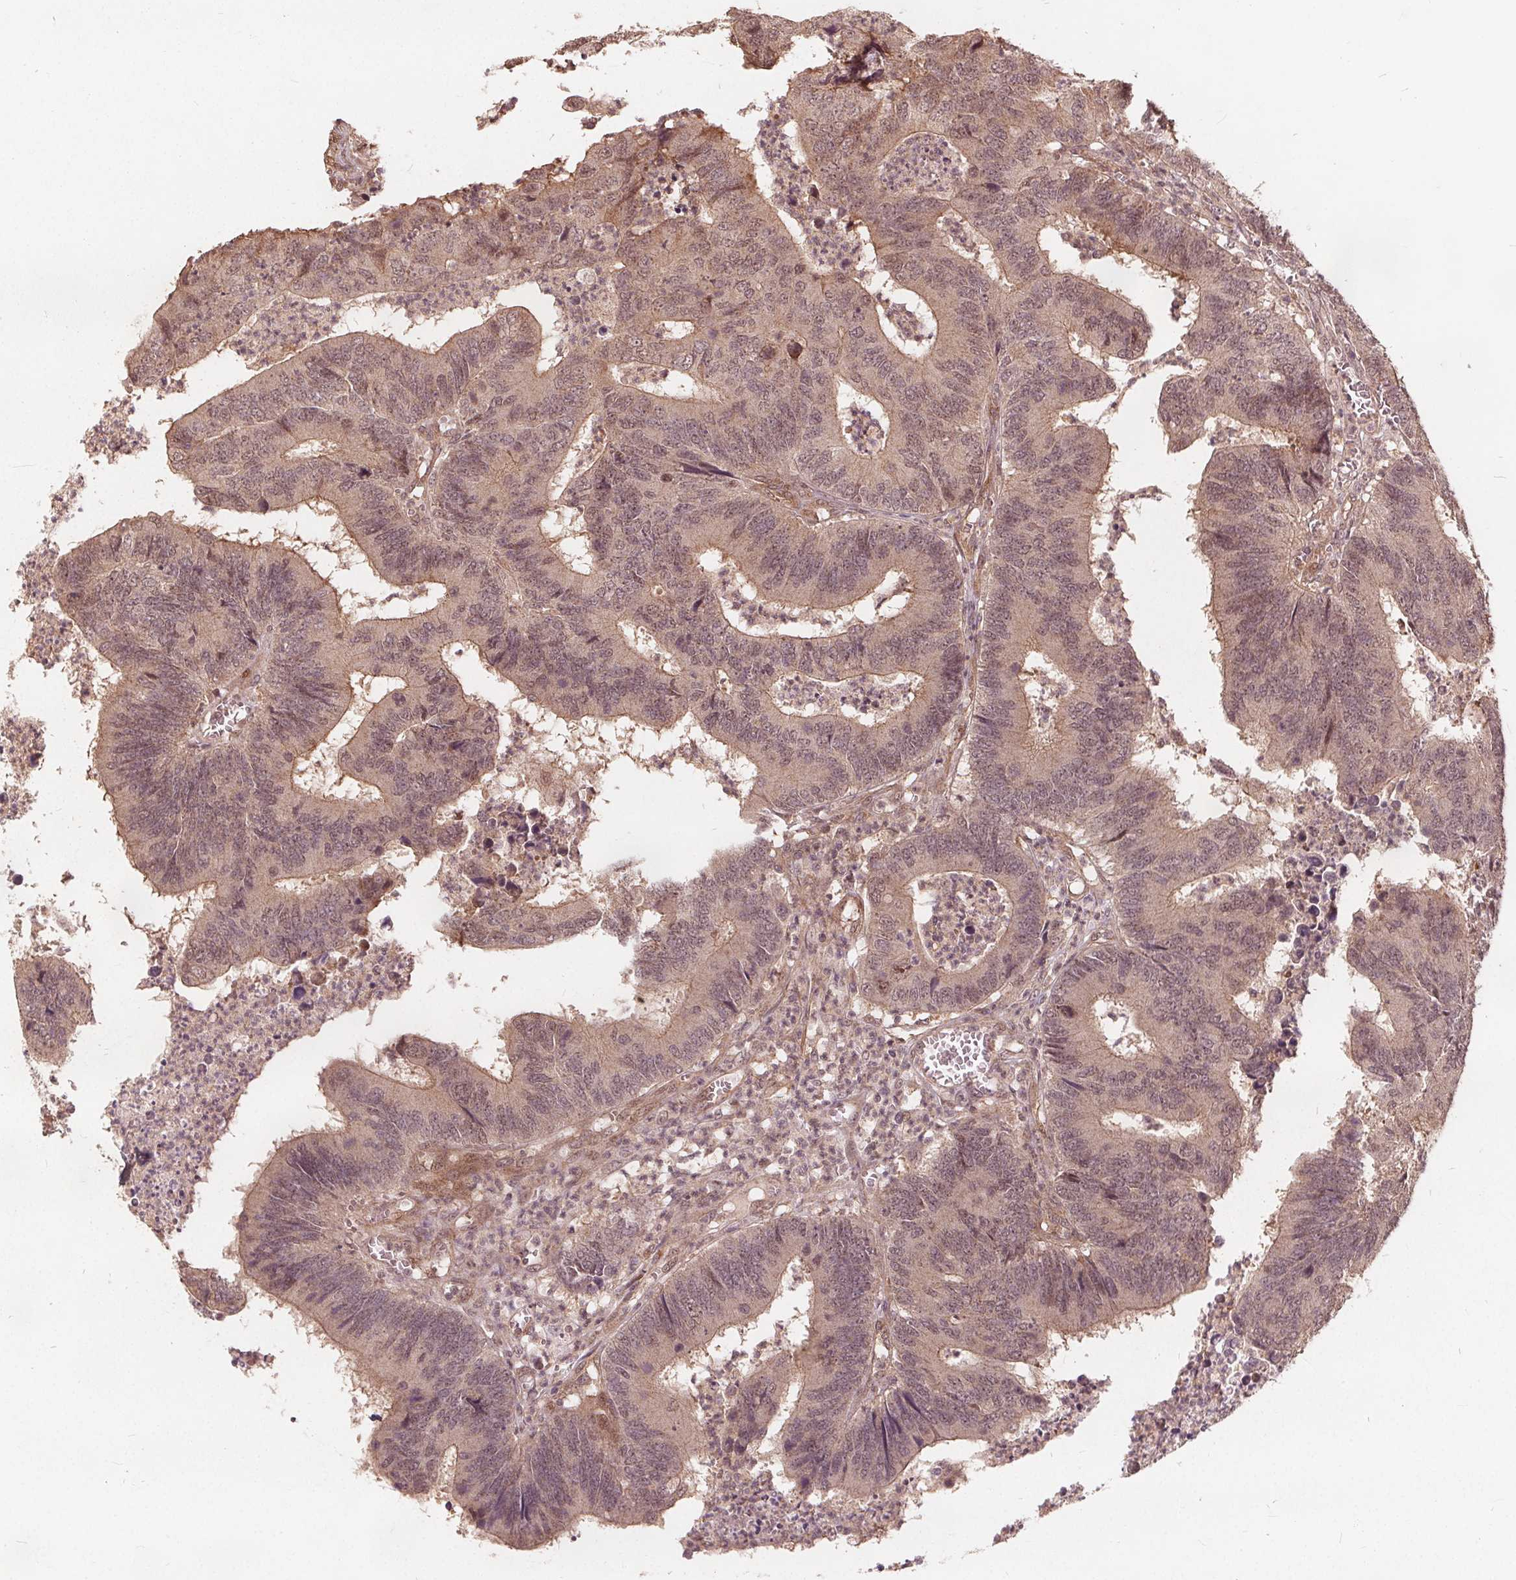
{"staining": {"intensity": "weak", "quantity": ">75%", "location": "cytoplasmic/membranous,nuclear"}, "tissue": "colorectal cancer", "cell_type": "Tumor cells", "image_type": "cancer", "snomed": [{"axis": "morphology", "description": "Adenocarcinoma, NOS"}, {"axis": "topography", "description": "Colon"}], "caption": "High-magnification brightfield microscopy of colorectal cancer (adenocarcinoma) stained with DAB (brown) and counterstained with hematoxylin (blue). tumor cells exhibit weak cytoplasmic/membranous and nuclear staining is seen in about>75% of cells.", "gene": "PPP1CB", "patient": {"sex": "female", "age": 67}}